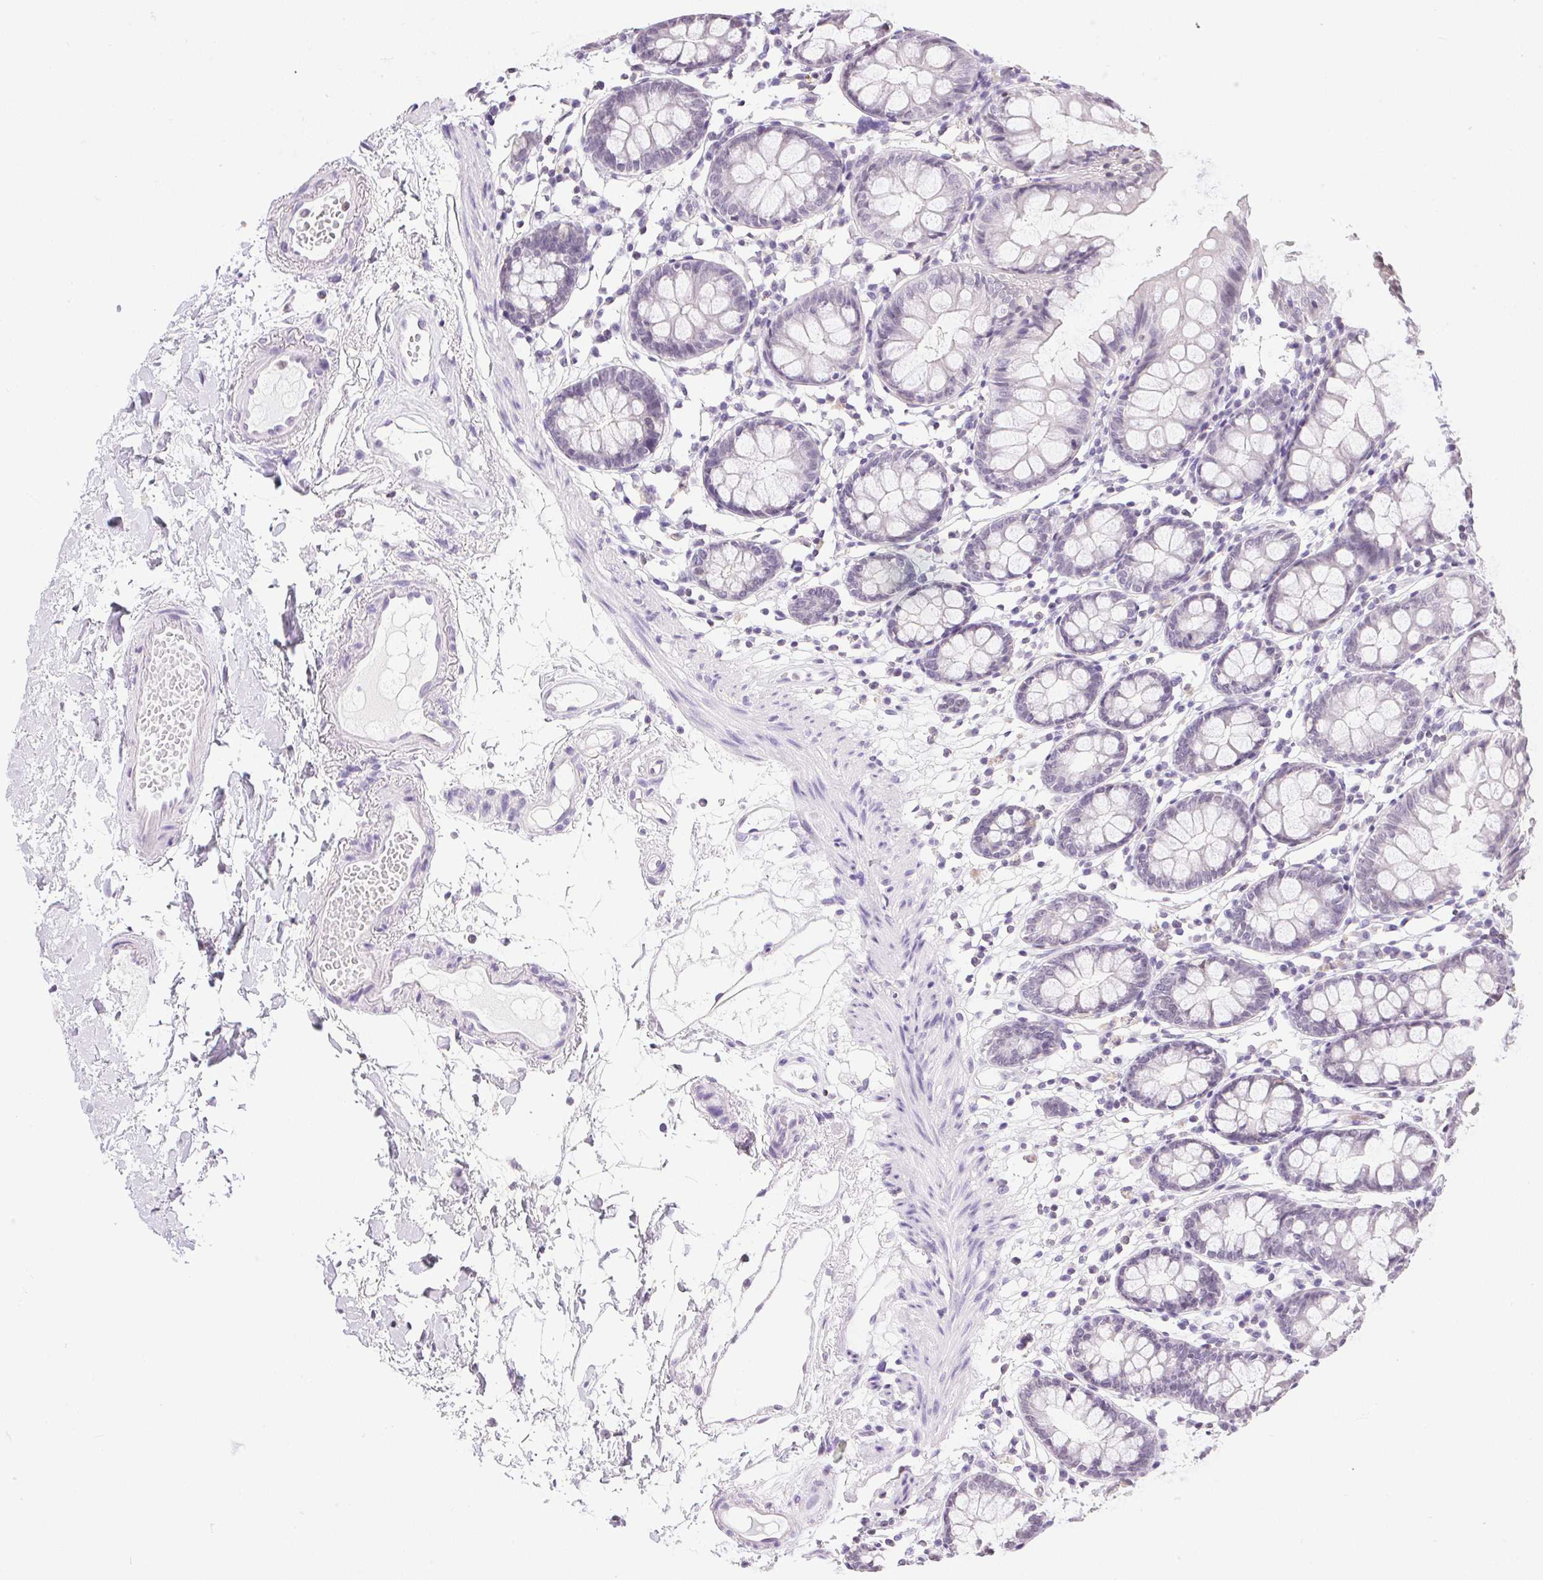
{"staining": {"intensity": "negative", "quantity": "none", "location": "none"}, "tissue": "colon", "cell_type": "Endothelial cells", "image_type": "normal", "snomed": [{"axis": "morphology", "description": "Normal tissue, NOS"}, {"axis": "topography", "description": "Colon"}], "caption": "An immunohistochemistry (IHC) photomicrograph of unremarkable colon is shown. There is no staining in endothelial cells of colon.", "gene": "PRL", "patient": {"sex": "female", "age": 84}}